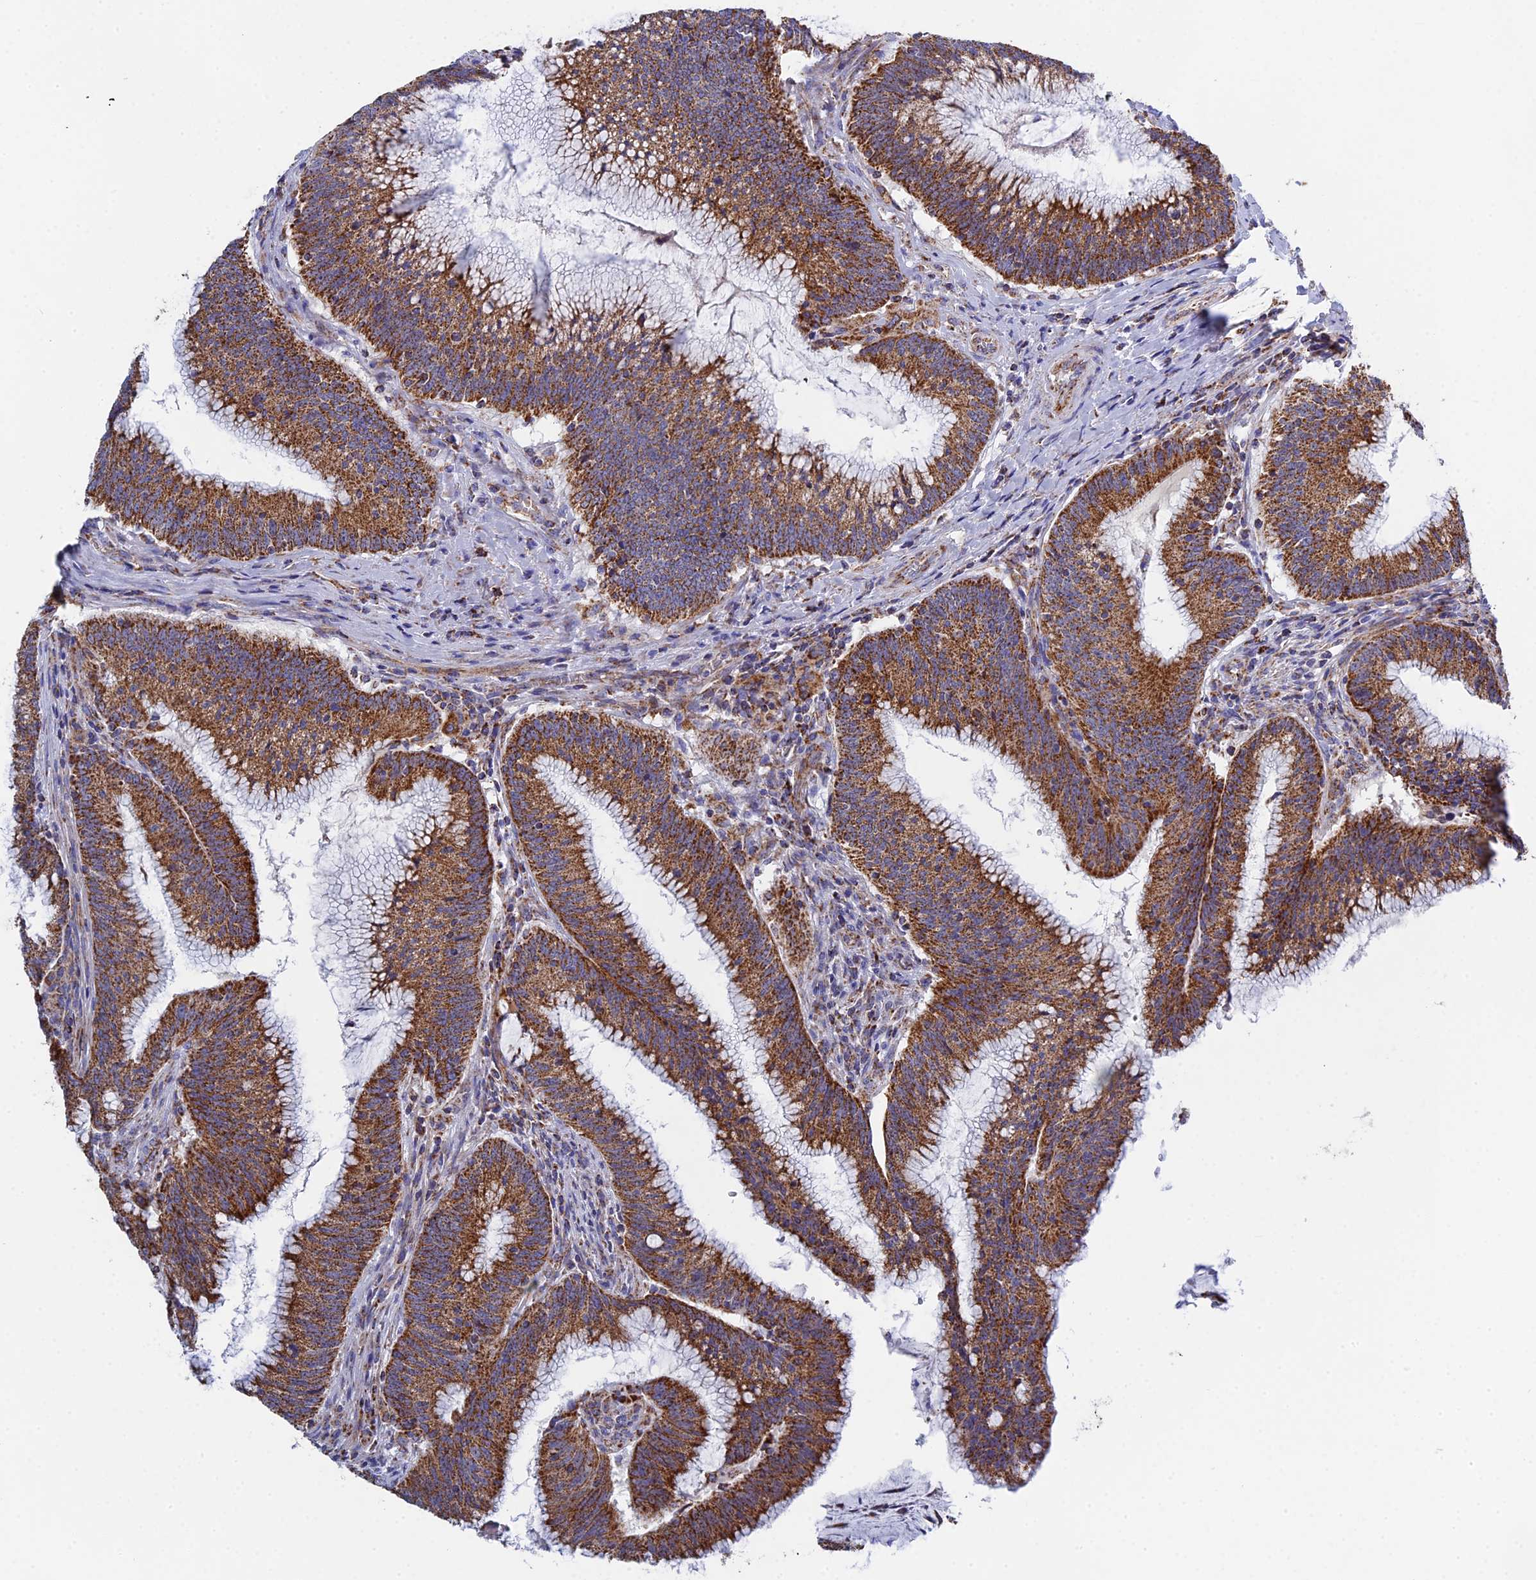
{"staining": {"intensity": "strong", "quantity": ">75%", "location": "cytoplasmic/membranous"}, "tissue": "colorectal cancer", "cell_type": "Tumor cells", "image_type": "cancer", "snomed": [{"axis": "morphology", "description": "Adenocarcinoma, NOS"}, {"axis": "topography", "description": "Rectum"}], "caption": "Protein staining displays strong cytoplasmic/membranous staining in about >75% of tumor cells in colorectal cancer. Nuclei are stained in blue.", "gene": "NDUFA5", "patient": {"sex": "female", "age": 77}}